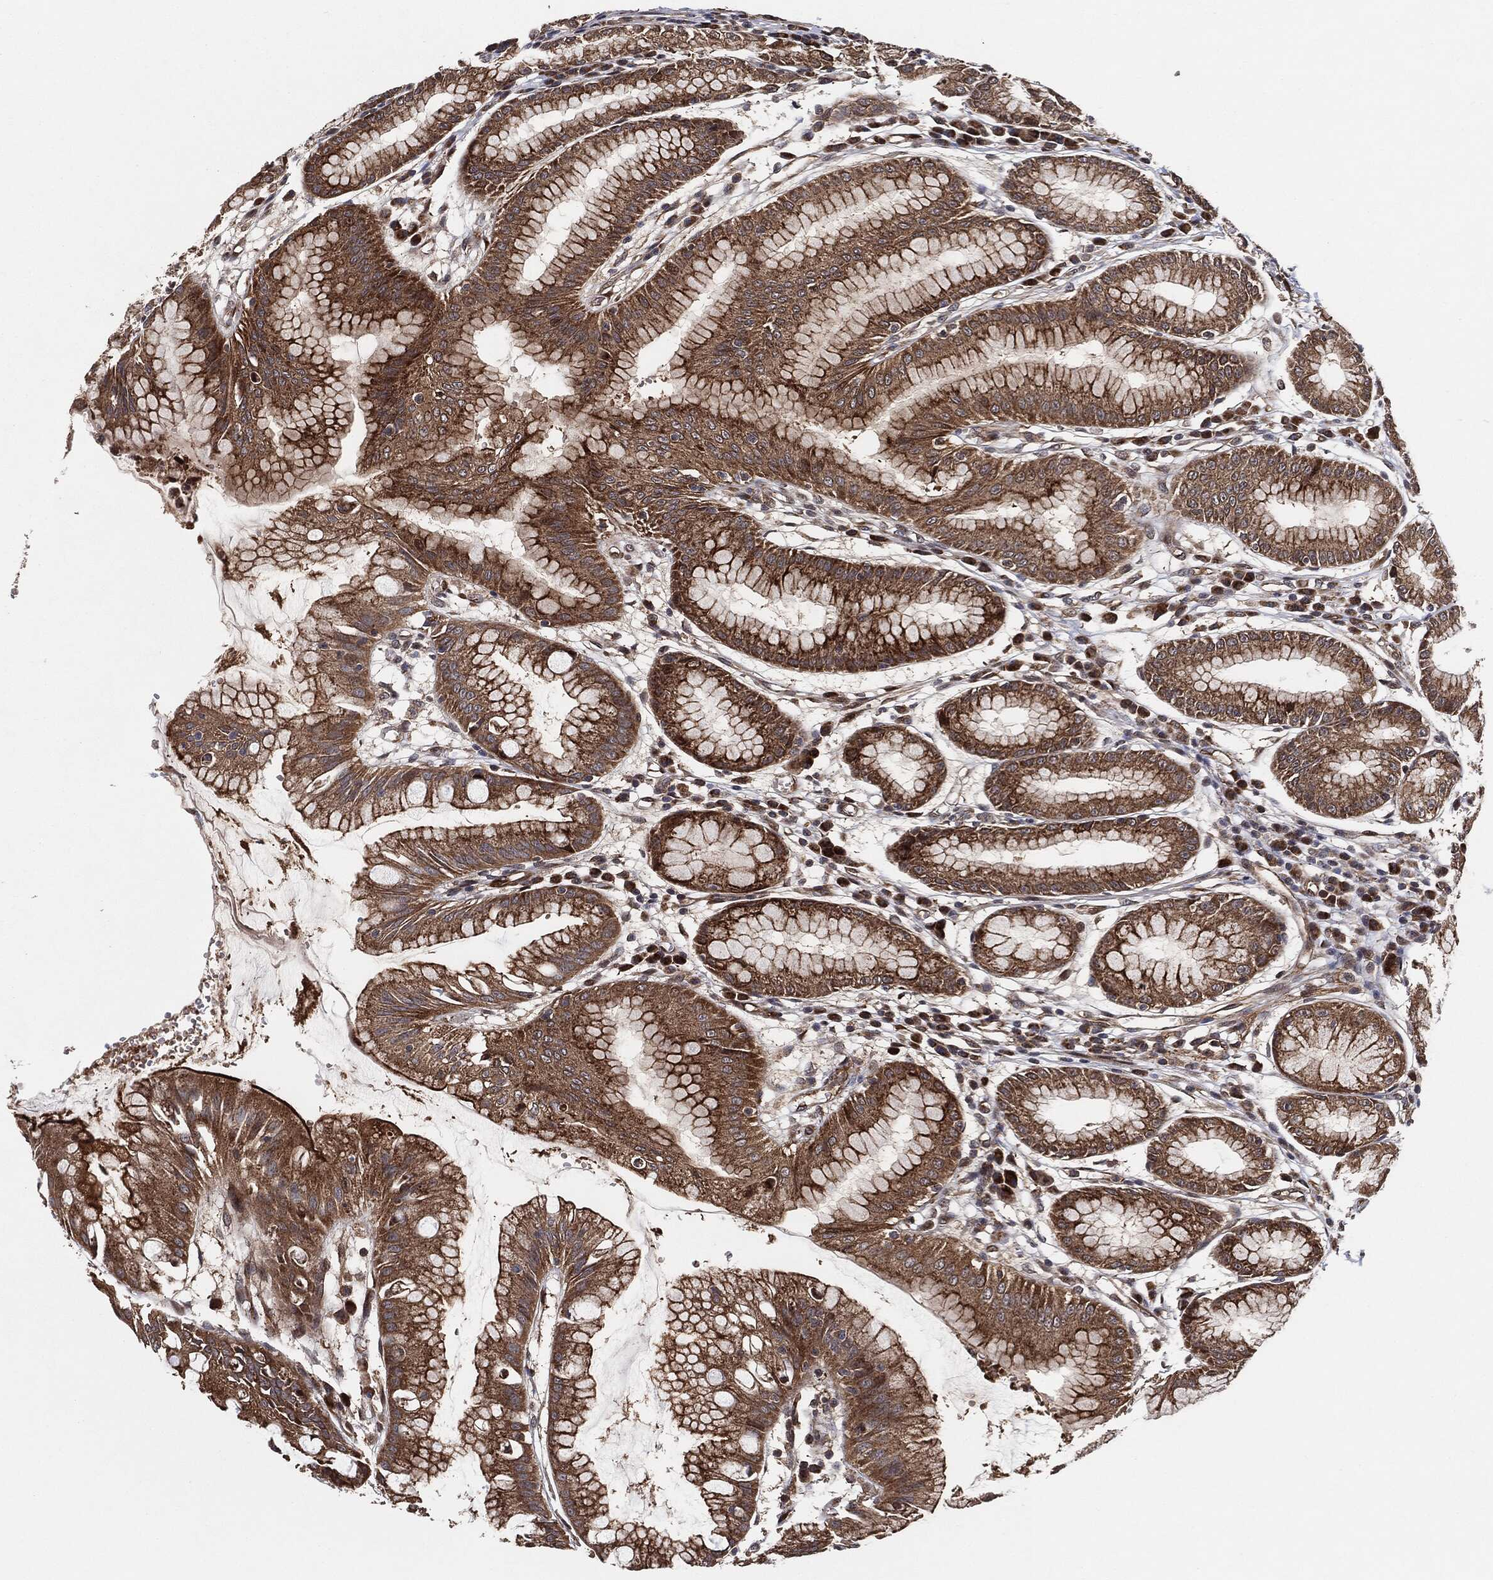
{"staining": {"intensity": "strong", "quantity": ">75%", "location": "cytoplasmic/membranous"}, "tissue": "stomach", "cell_type": "Glandular cells", "image_type": "normal", "snomed": [{"axis": "morphology", "description": "Normal tissue, NOS"}, {"axis": "morphology", "description": "Inflammation, NOS"}, {"axis": "topography", "description": "Stomach, lower"}], "caption": "Immunohistochemical staining of unremarkable human stomach exhibits >75% levels of strong cytoplasmic/membranous protein staining in about >75% of glandular cells.", "gene": "BCAR1", "patient": {"sex": "male", "age": 59}}